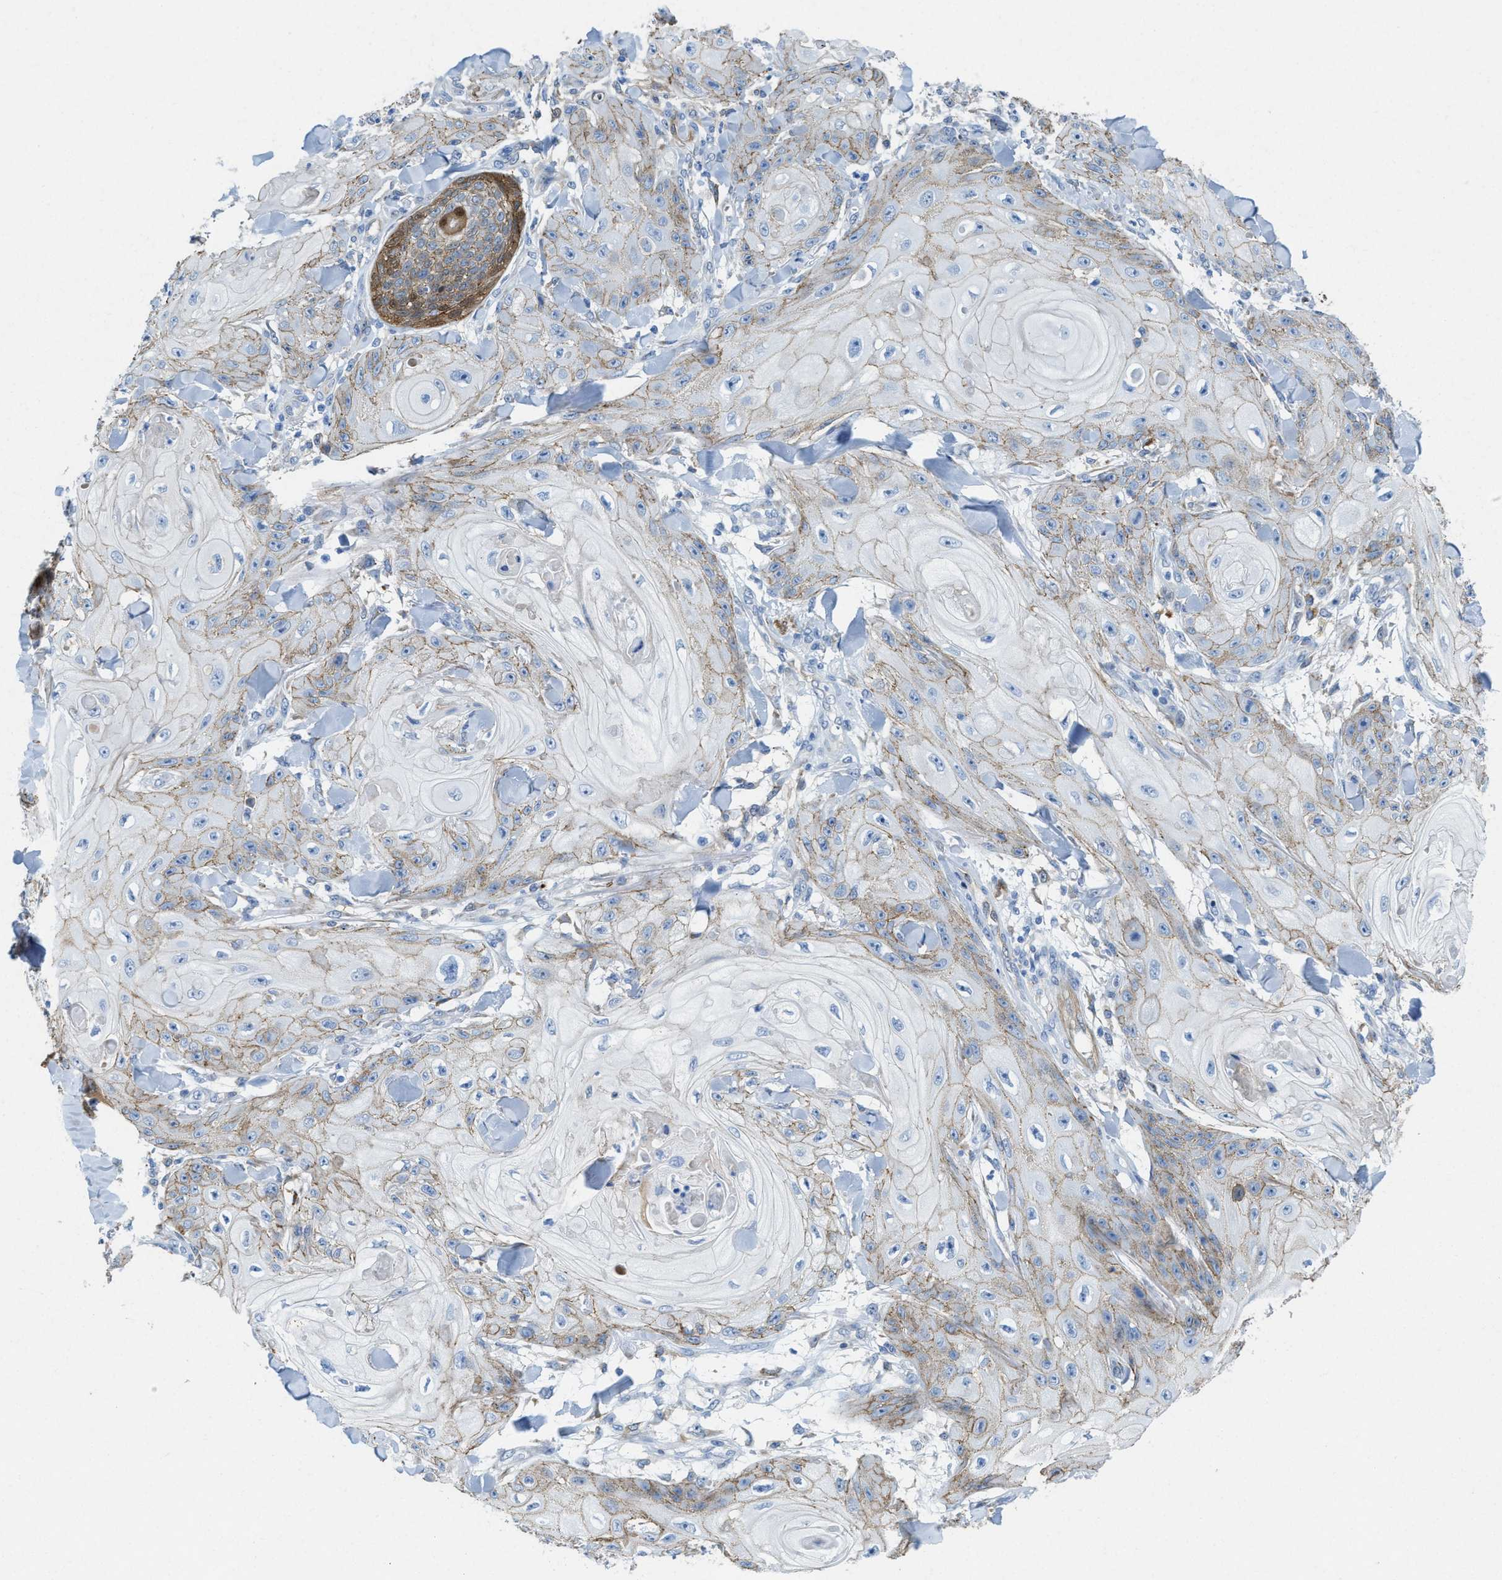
{"staining": {"intensity": "weak", "quantity": "<25%", "location": "cytoplasmic/membranous"}, "tissue": "skin cancer", "cell_type": "Tumor cells", "image_type": "cancer", "snomed": [{"axis": "morphology", "description": "Squamous cell carcinoma, NOS"}, {"axis": "topography", "description": "Skin"}], "caption": "IHC image of human squamous cell carcinoma (skin) stained for a protein (brown), which exhibits no positivity in tumor cells.", "gene": "ASS1", "patient": {"sex": "male", "age": 74}}